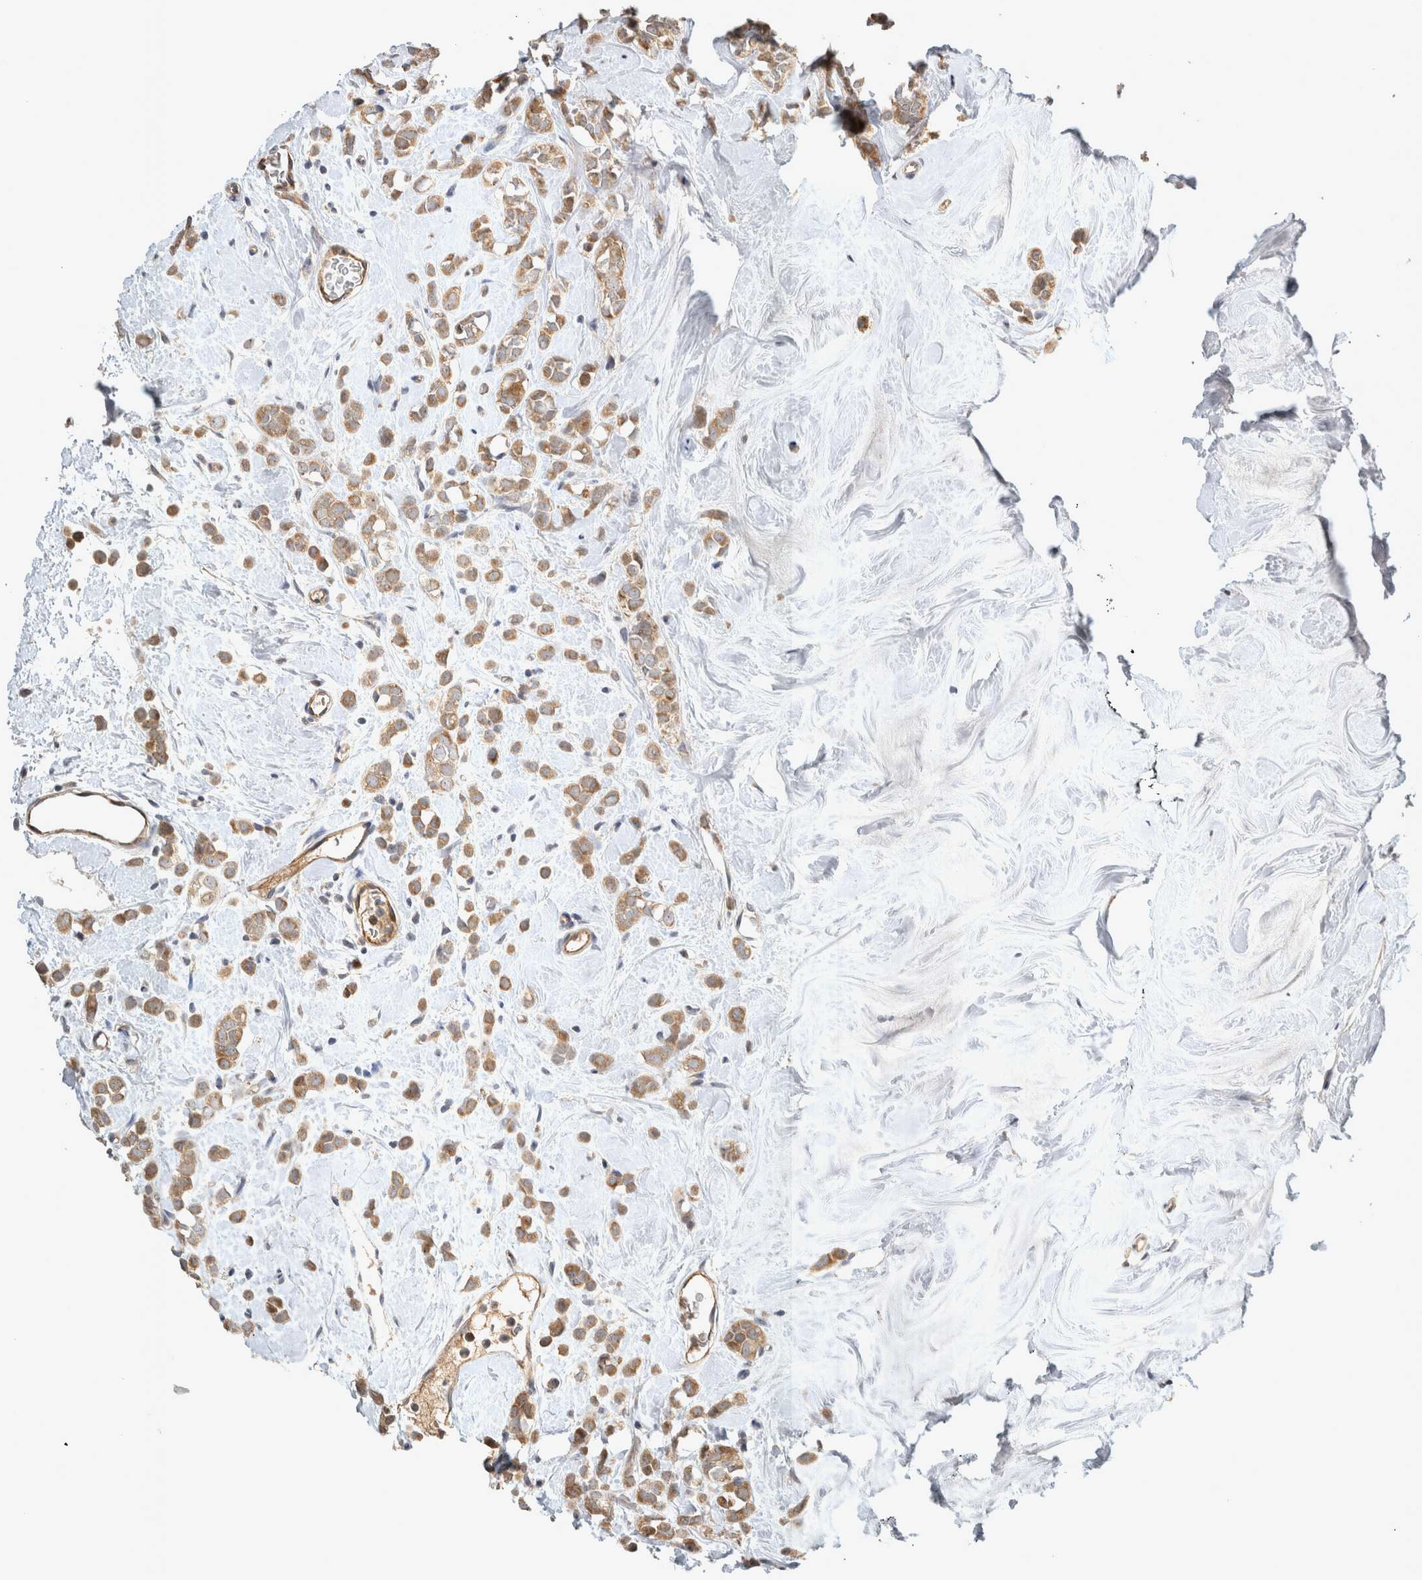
{"staining": {"intensity": "moderate", "quantity": ">75%", "location": "cytoplasmic/membranous"}, "tissue": "breast cancer", "cell_type": "Tumor cells", "image_type": "cancer", "snomed": [{"axis": "morphology", "description": "Lobular carcinoma"}, {"axis": "topography", "description": "Breast"}], "caption": "Protein staining by immunohistochemistry (IHC) displays moderate cytoplasmic/membranous staining in approximately >75% of tumor cells in breast cancer (lobular carcinoma). The staining was performed using DAB (3,3'-diaminobenzidine), with brown indicating positive protein expression. Nuclei are stained blue with hematoxylin.", "gene": "TRMT61B", "patient": {"sex": "female", "age": 47}}